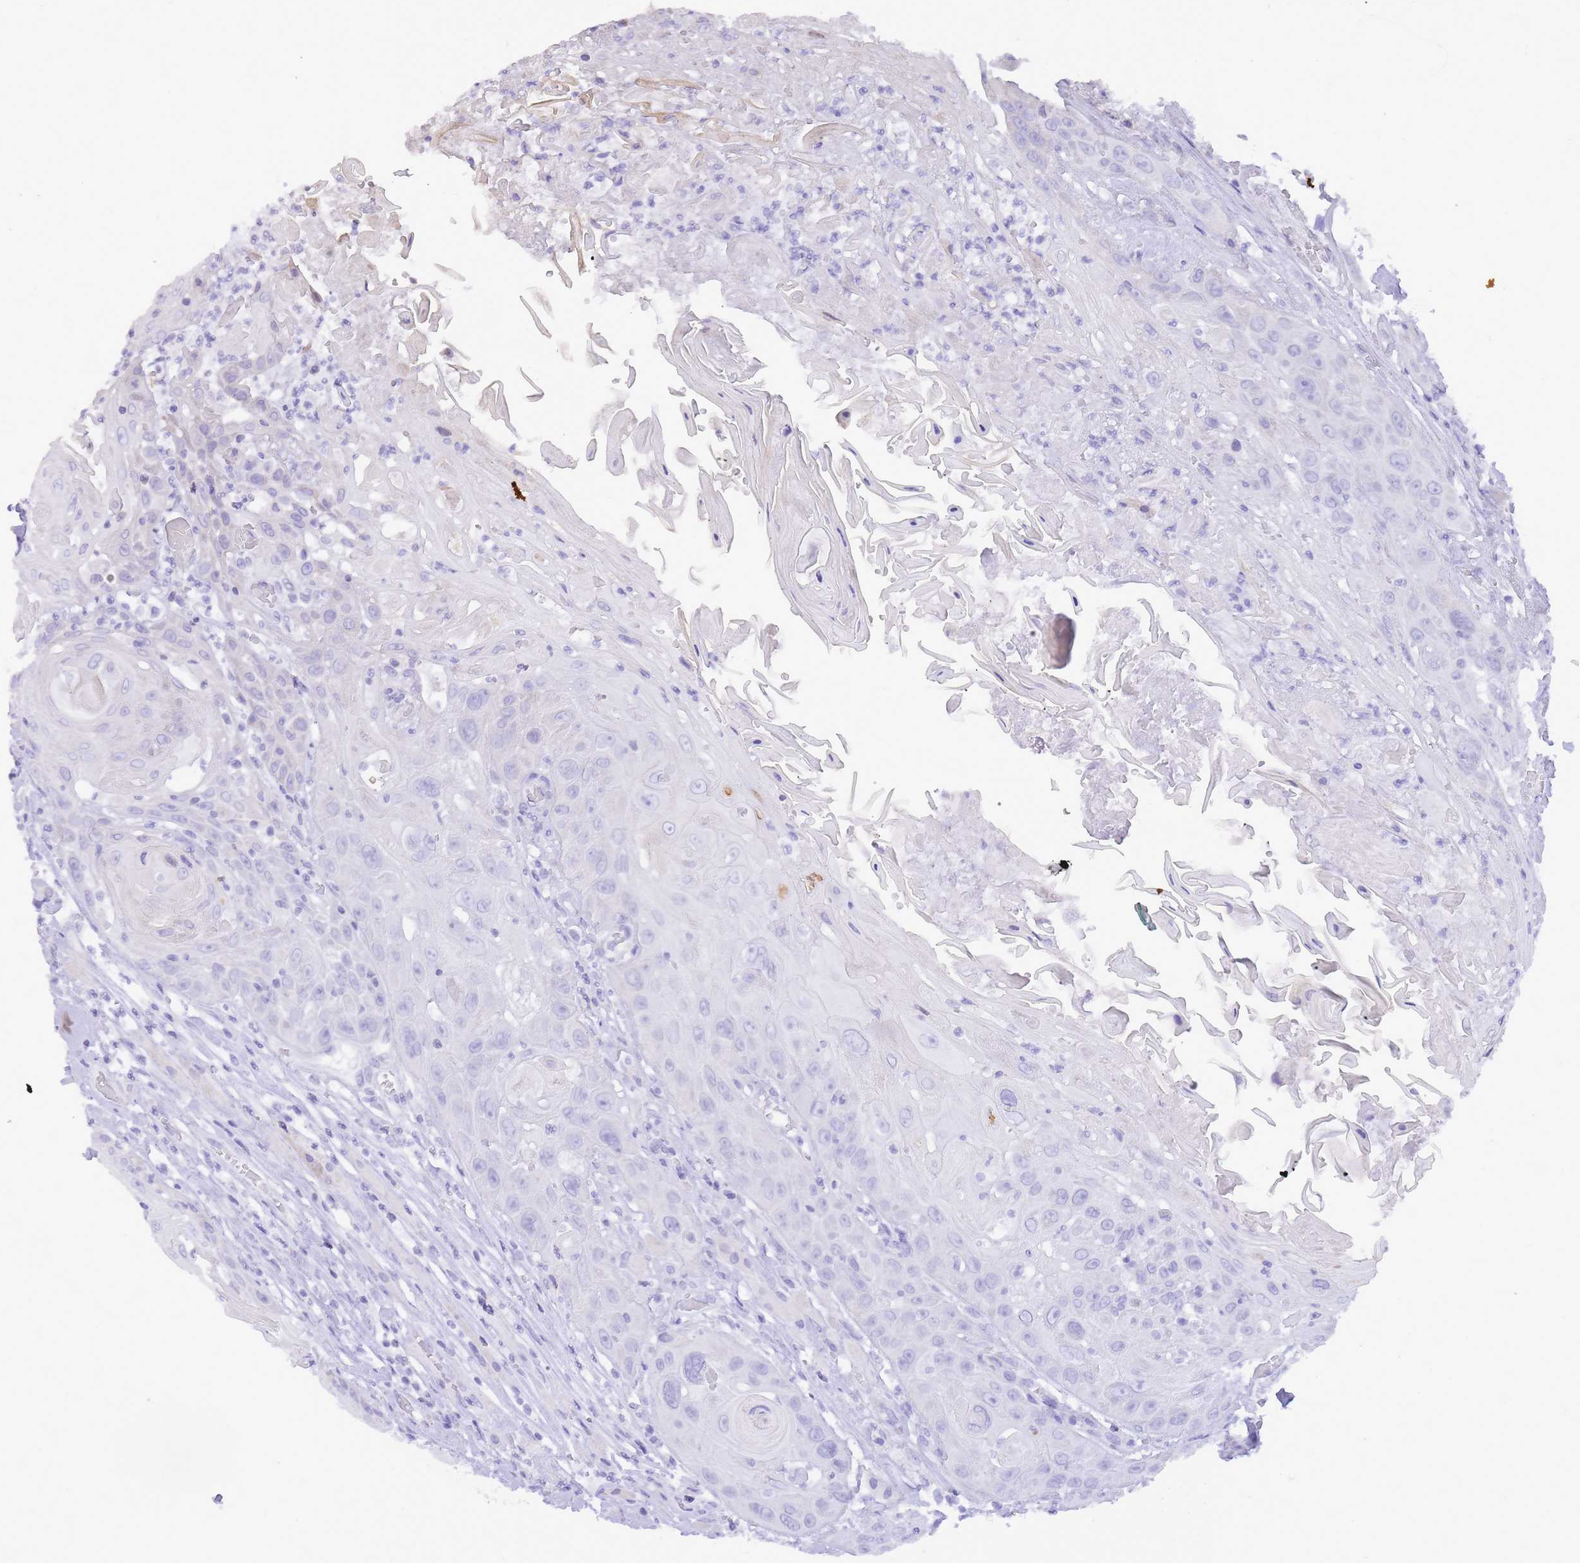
{"staining": {"intensity": "negative", "quantity": "none", "location": "none"}, "tissue": "head and neck cancer", "cell_type": "Tumor cells", "image_type": "cancer", "snomed": [{"axis": "morphology", "description": "Squamous cell carcinoma, NOS"}, {"axis": "topography", "description": "Head-Neck"}], "caption": "Protein analysis of head and neck cancer (squamous cell carcinoma) exhibits no significant staining in tumor cells.", "gene": "TOPAZ1", "patient": {"sex": "female", "age": 59}}